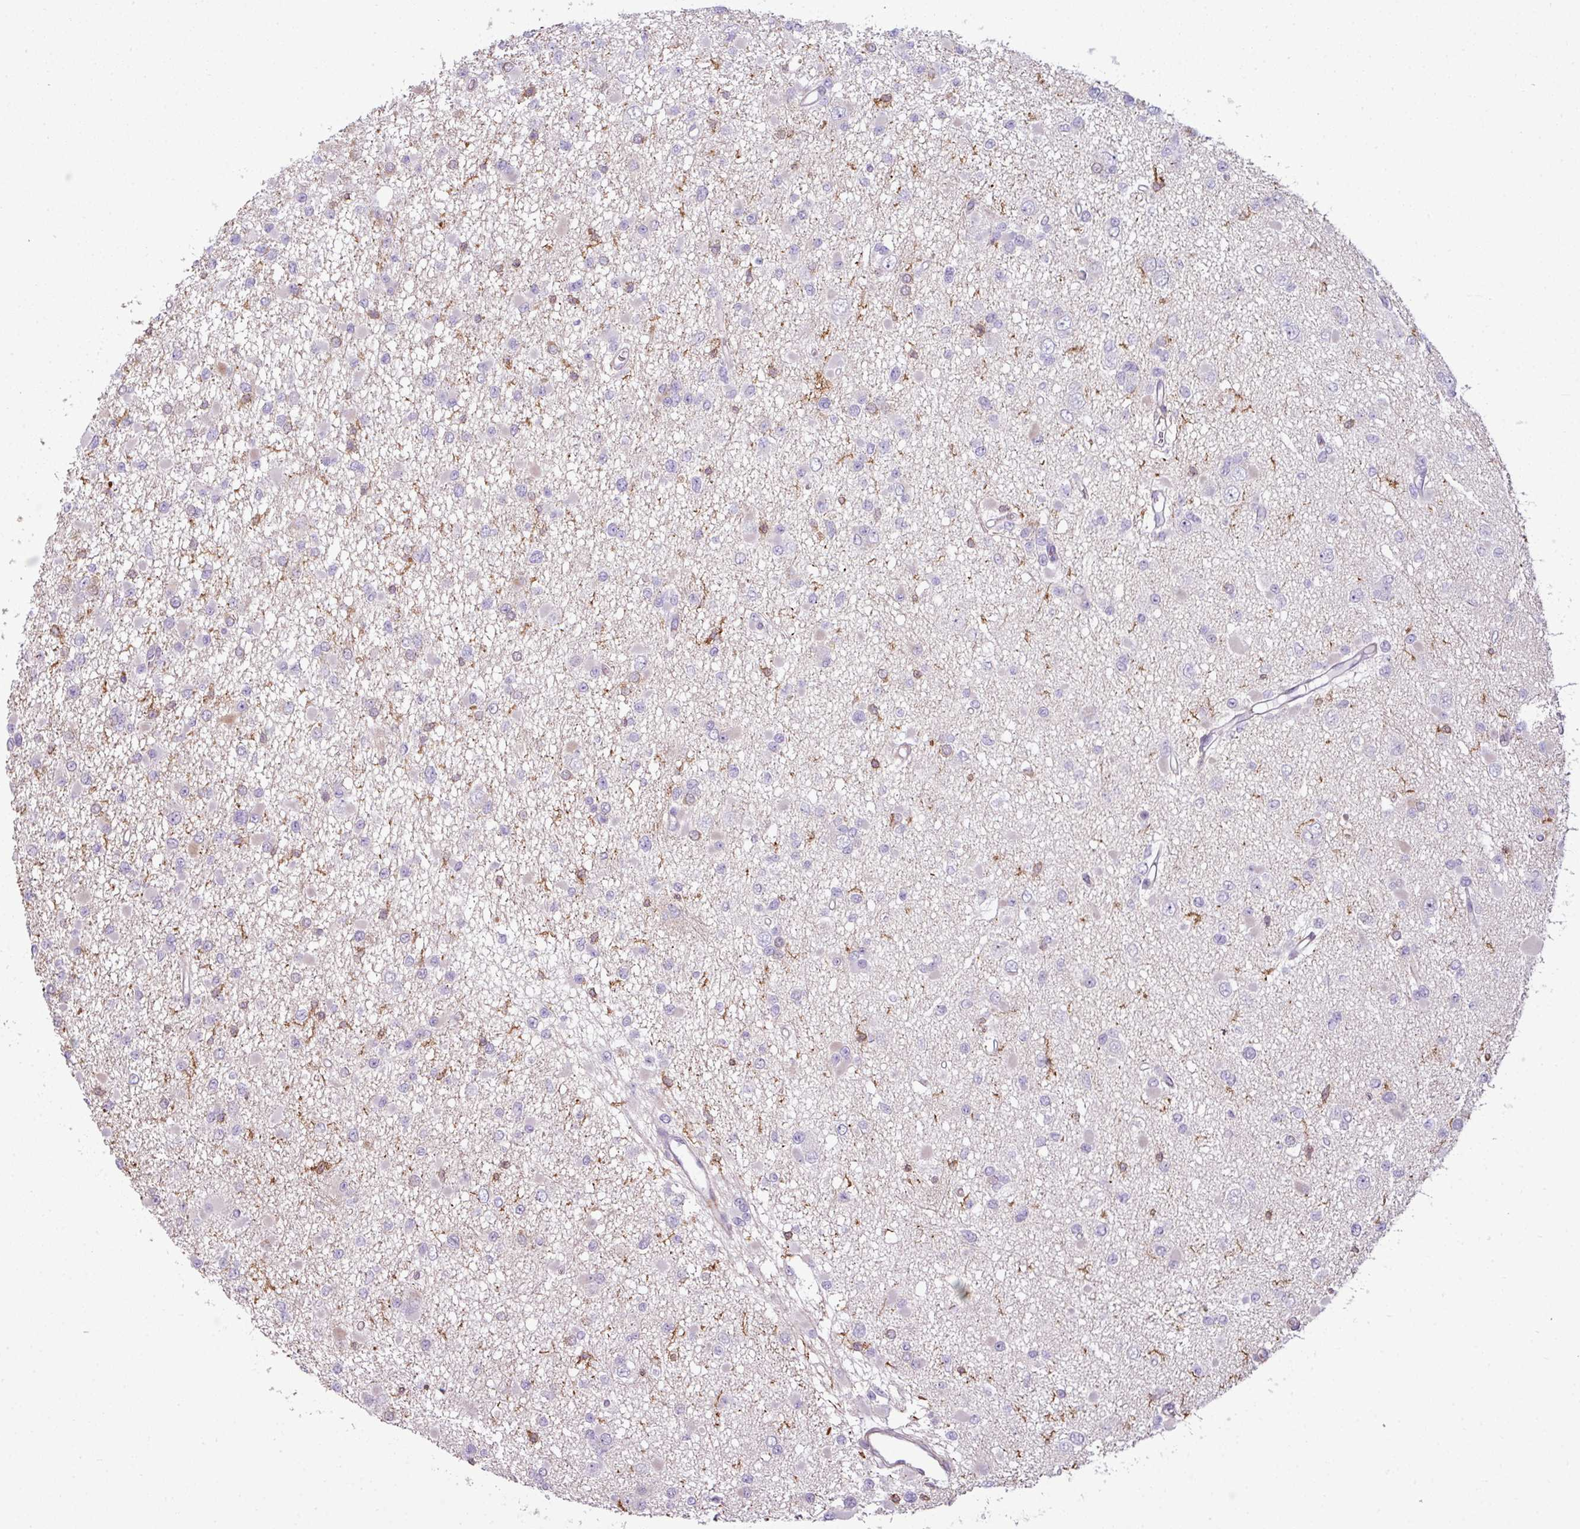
{"staining": {"intensity": "negative", "quantity": "none", "location": "none"}, "tissue": "glioma", "cell_type": "Tumor cells", "image_type": "cancer", "snomed": [{"axis": "morphology", "description": "Glioma, malignant, Low grade"}, {"axis": "topography", "description": "Brain"}], "caption": "DAB immunohistochemical staining of malignant low-grade glioma shows no significant positivity in tumor cells. (DAB (3,3'-diaminobenzidine) immunohistochemistry (IHC) with hematoxylin counter stain).", "gene": "COL8A1", "patient": {"sex": "female", "age": 22}}